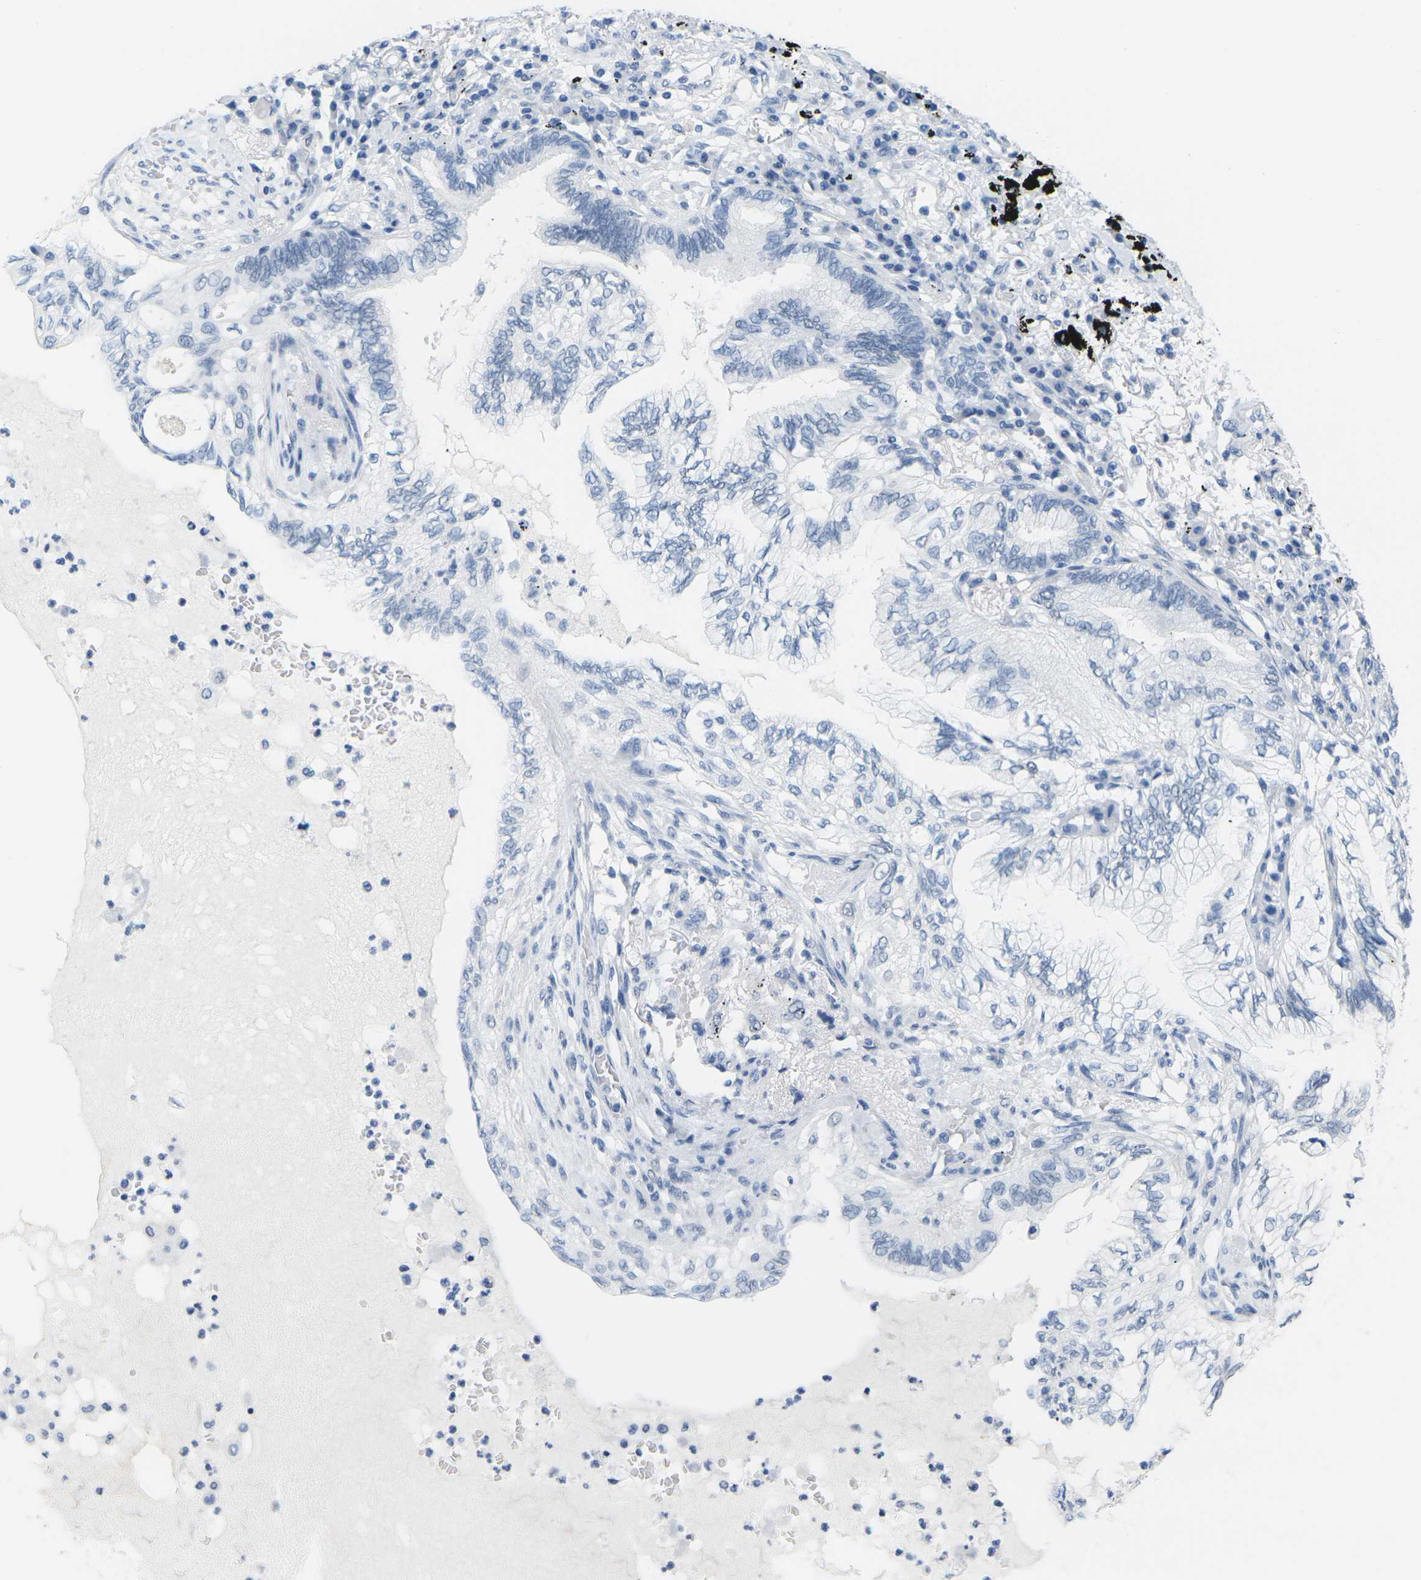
{"staining": {"intensity": "negative", "quantity": "none", "location": "none"}, "tissue": "lung cancer", "cell_type": "Tumor cells", "image_type": "cancer", "snomed": [{"axis": "morphology", "description": "Normal tissue, NOS"}, {"axis": "morphology", "description": "Adenocarcinoma, NOS"}, {"axis": "topography", "description": "Bronchus"}, {"axis": "topography", "description": "Lung"}], "caption": "Lung cancer (adenocarcinoma) was stained to show a protein in brown. There is no significant positivity in tumor cells.", "gene": "CTAG1A", "patient": {"sex": "female", "age": 70}}